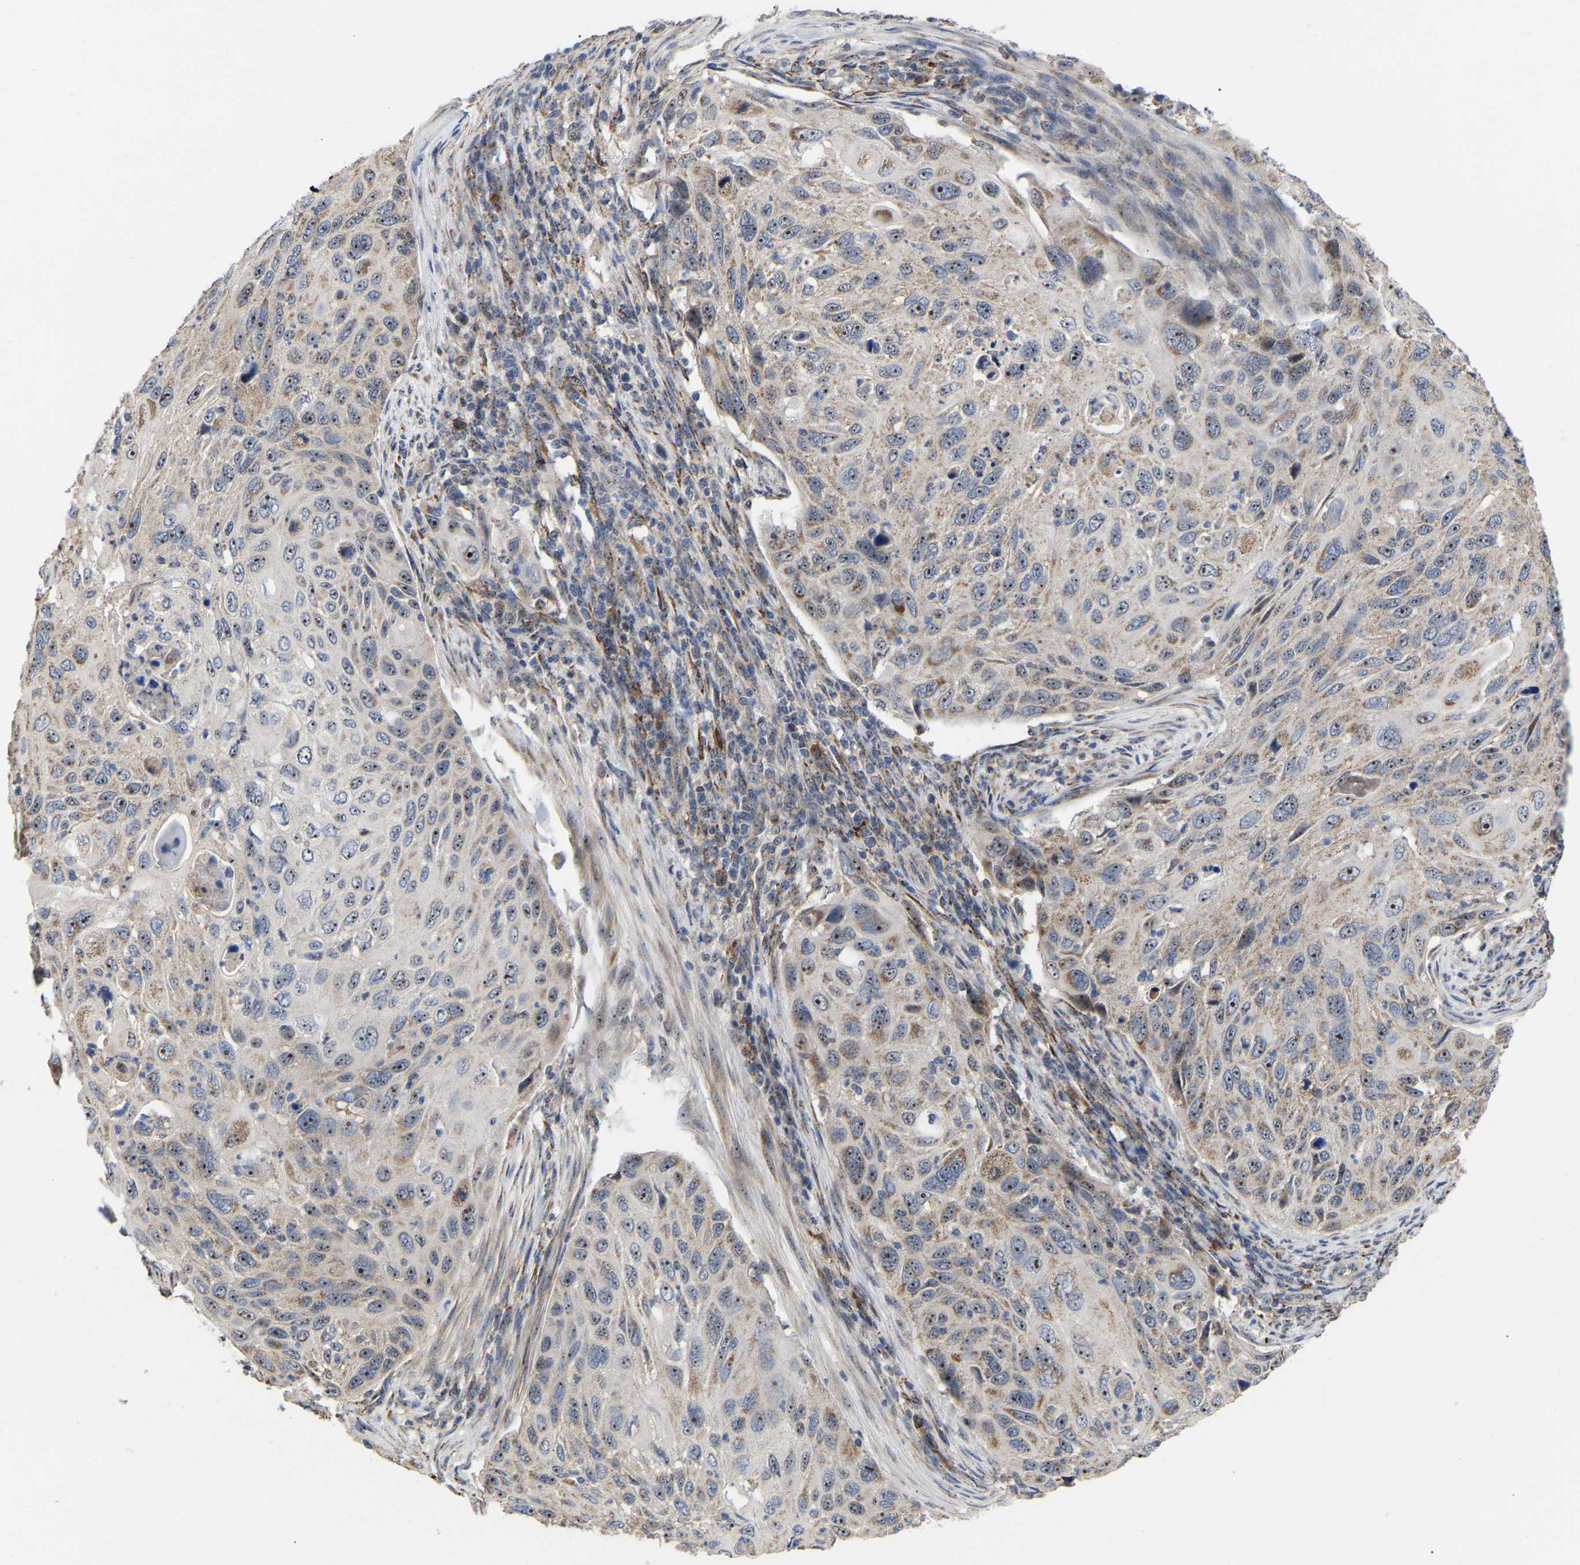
{"staining": {"intensity": "moderate", "quantity": "25%-75%", "location": "nuclear"}, "tissue": "cervical cancer", "cell_type": "Tumor cells", "image_type": "cancer", "snomed": [{"axis": "morphology", "description": "Squamous cell carcinoma, NOS"}, {"axis": "topography", "description": "Cervix"}], "caption": "A high-resolution micrograph shows immunohistochemistry staining of cervical cancer (squamous cell carcinoma), which demonstrates moderate nuclear expression in about 25%-75% of tumor cells. (Brightfield microscopy of DAB IHC at high magnification).", "gene": "NOP53", "patient": {"sex": "female", "age": 70}}